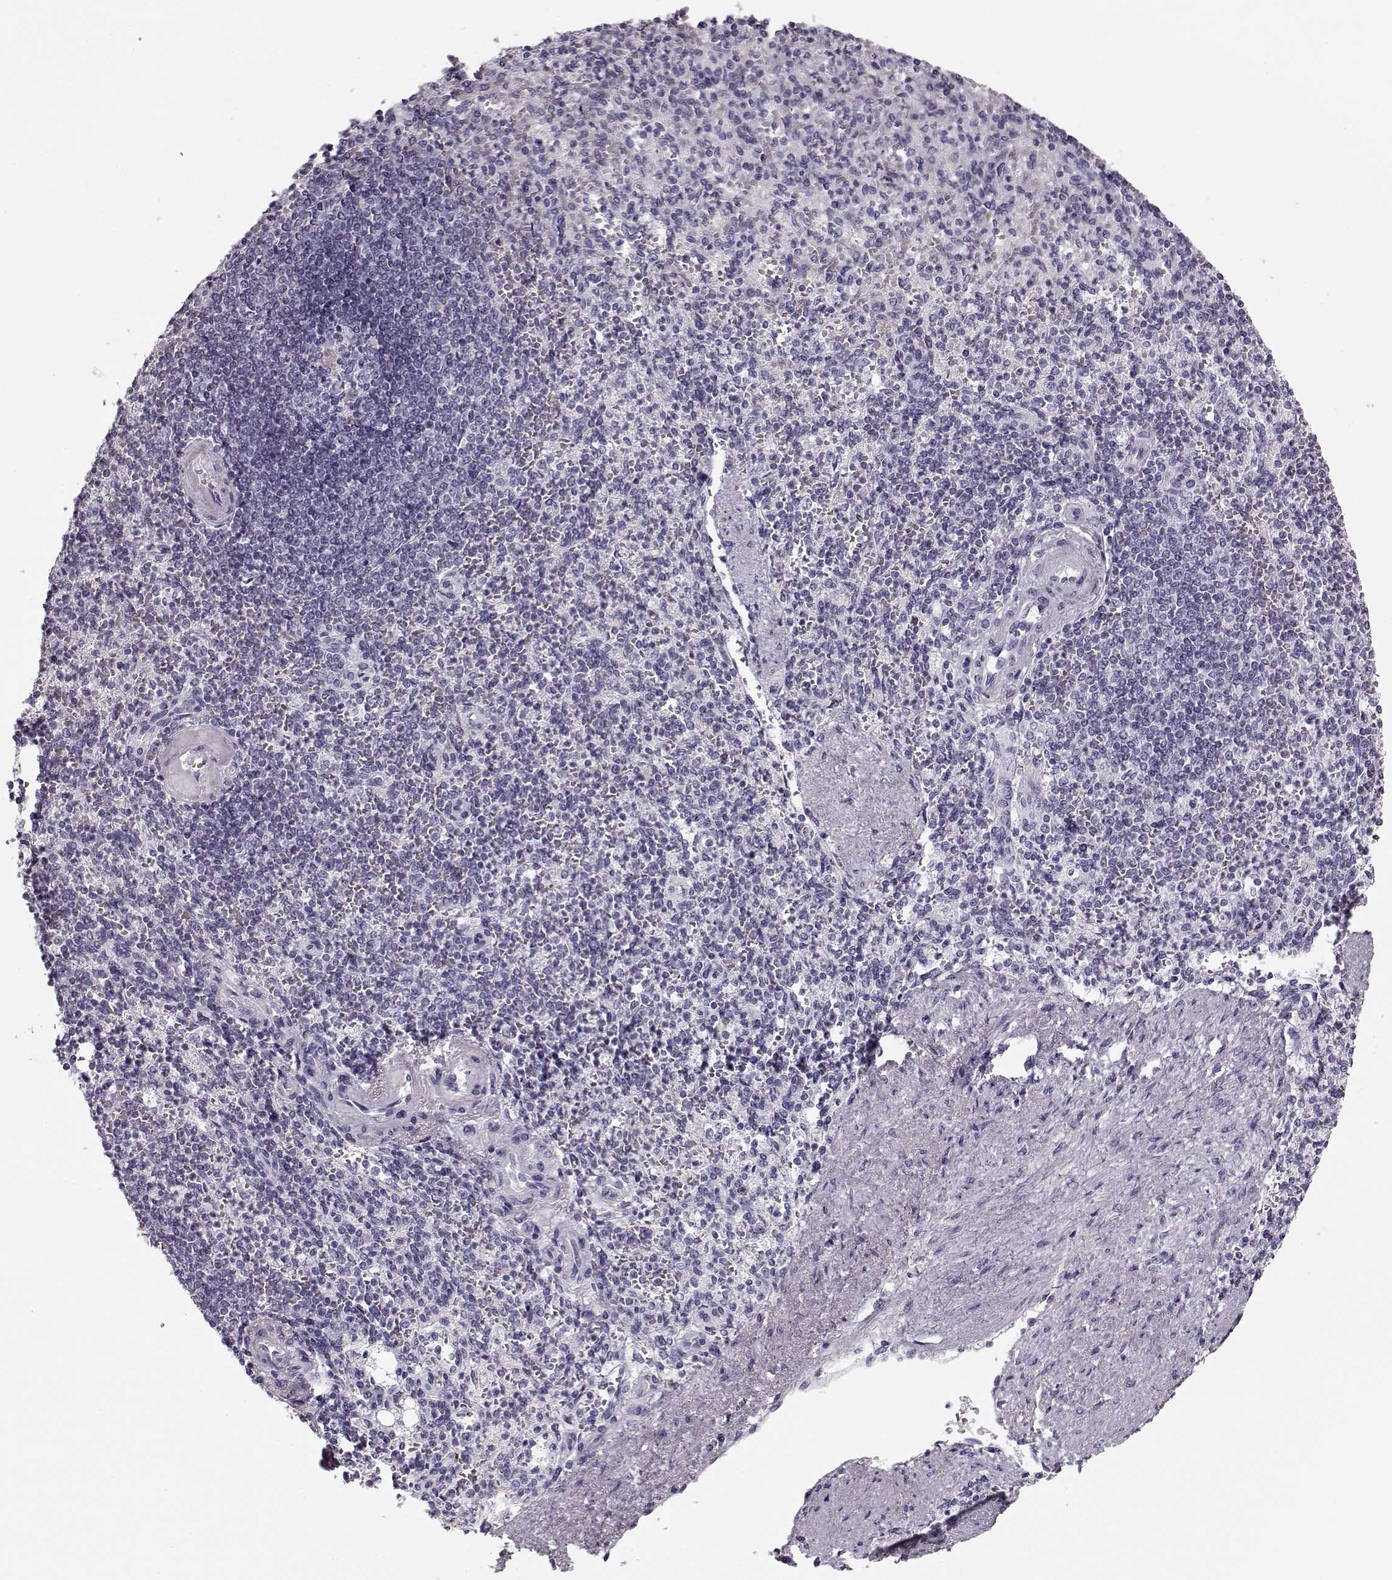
{"staining": {"intensity": "negative", "quantity": "none", "location": "none"}, "tissue": "spleen", "cell_type": "Cells in red pulp", "image_type": "normal", "snomed": [{"axis": "morphology", "description": "Normal tissue, NOS"}, {"axis": "topography", "description": "Spleen"}], "caption": "IHC of benign human spleen displays no staining in cells in red pulp. Nuclei are stained in blue.", "gene": "PNMT", "patient": {"sex": "female", "age": 74}}